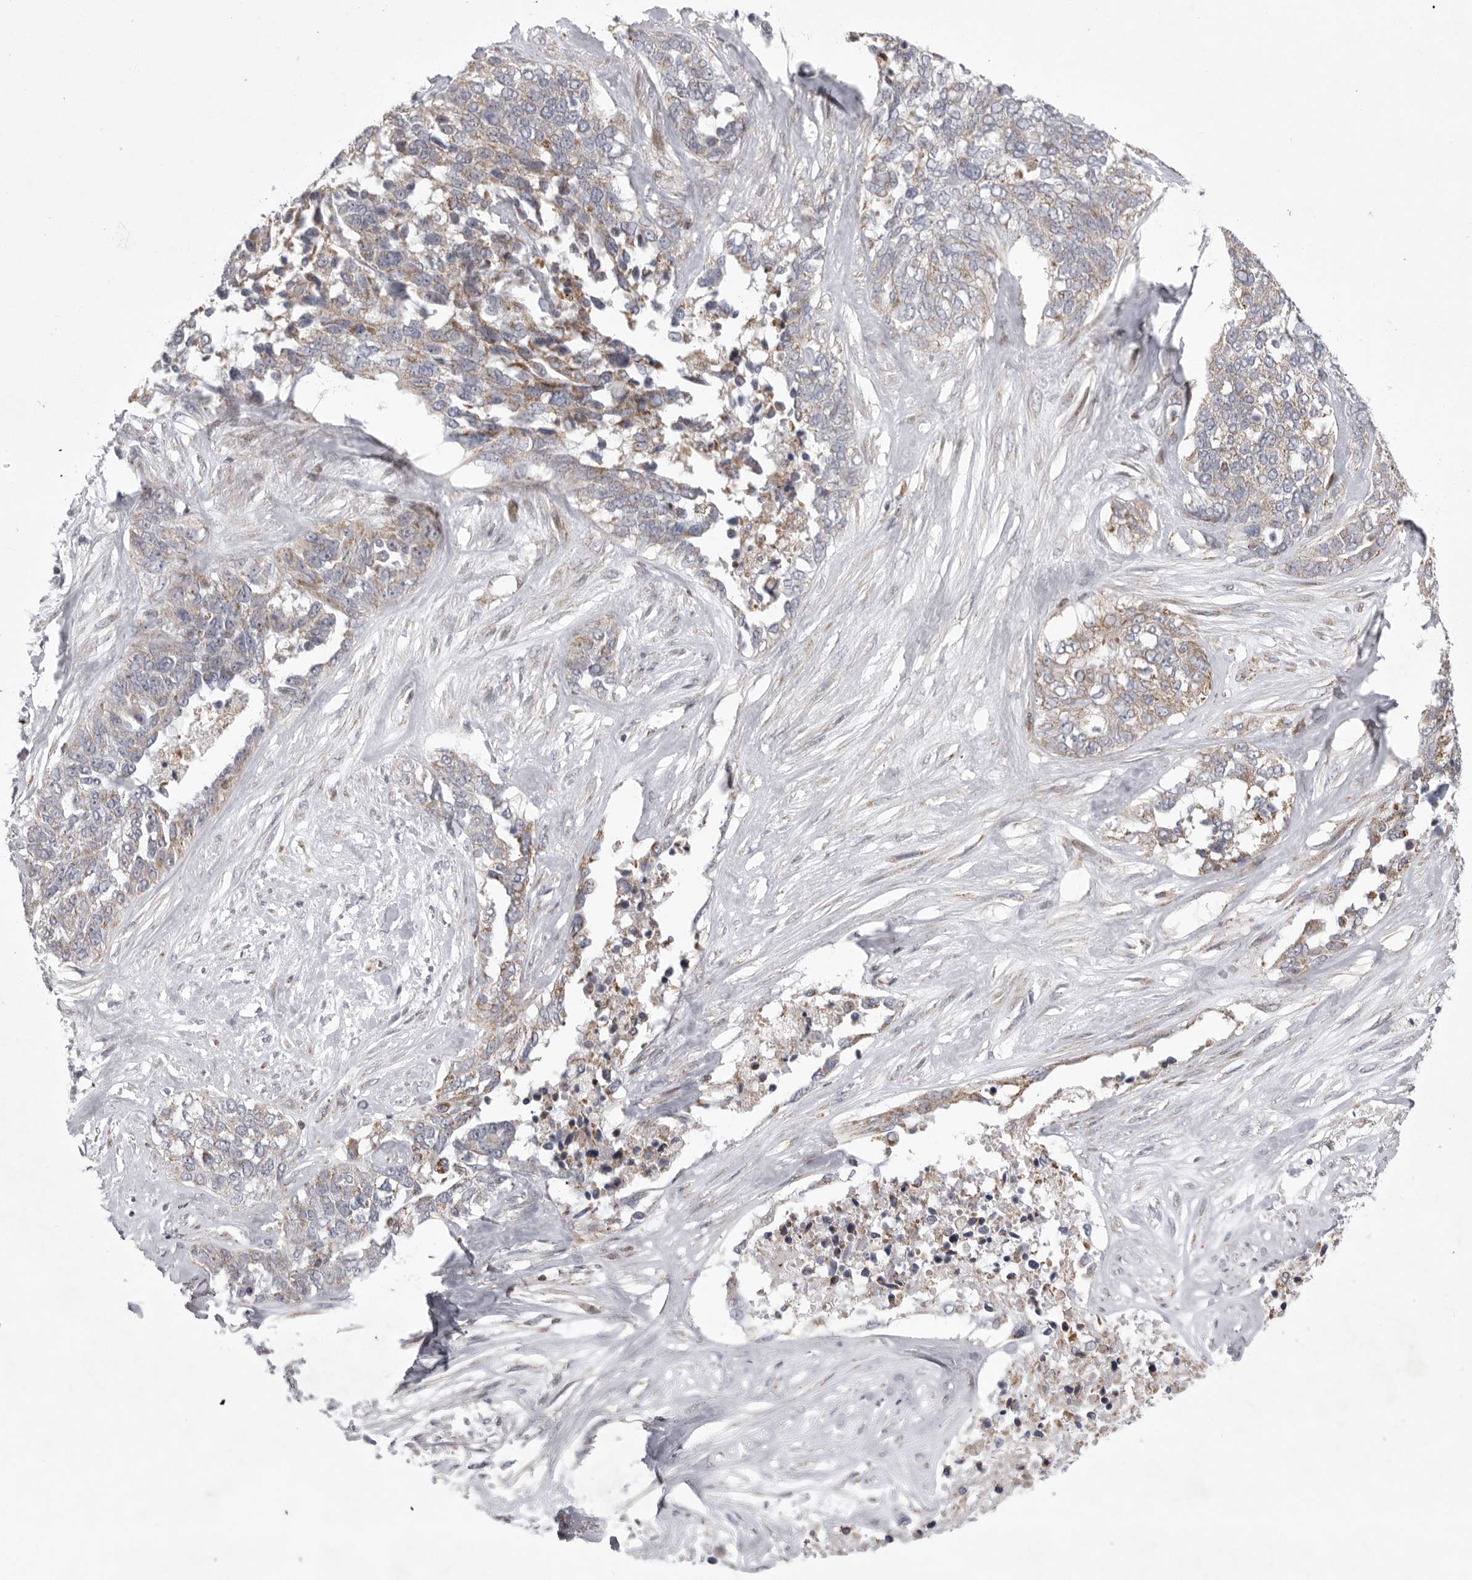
{"staining": {"intensity": "weak", "quantity": "<25%", "location": "cytoplasmic/membranous"}, "tissue": "ovarian cancer", "cell_type": "Tumor cells", "image_type": "cancer", "snomed": [{"axis": "morphology", "description": "Cystadenocarcinoma, serous, NOS"}, {"axis": "topography", "description": "Ovary"}], "caption": "Immunohistochemistry of serous cystadenocarcinoma (ovarian) displays no expression in tumor cells.", "gene": "MPZL1", "patient": {"sex": "female", "age": 44}}